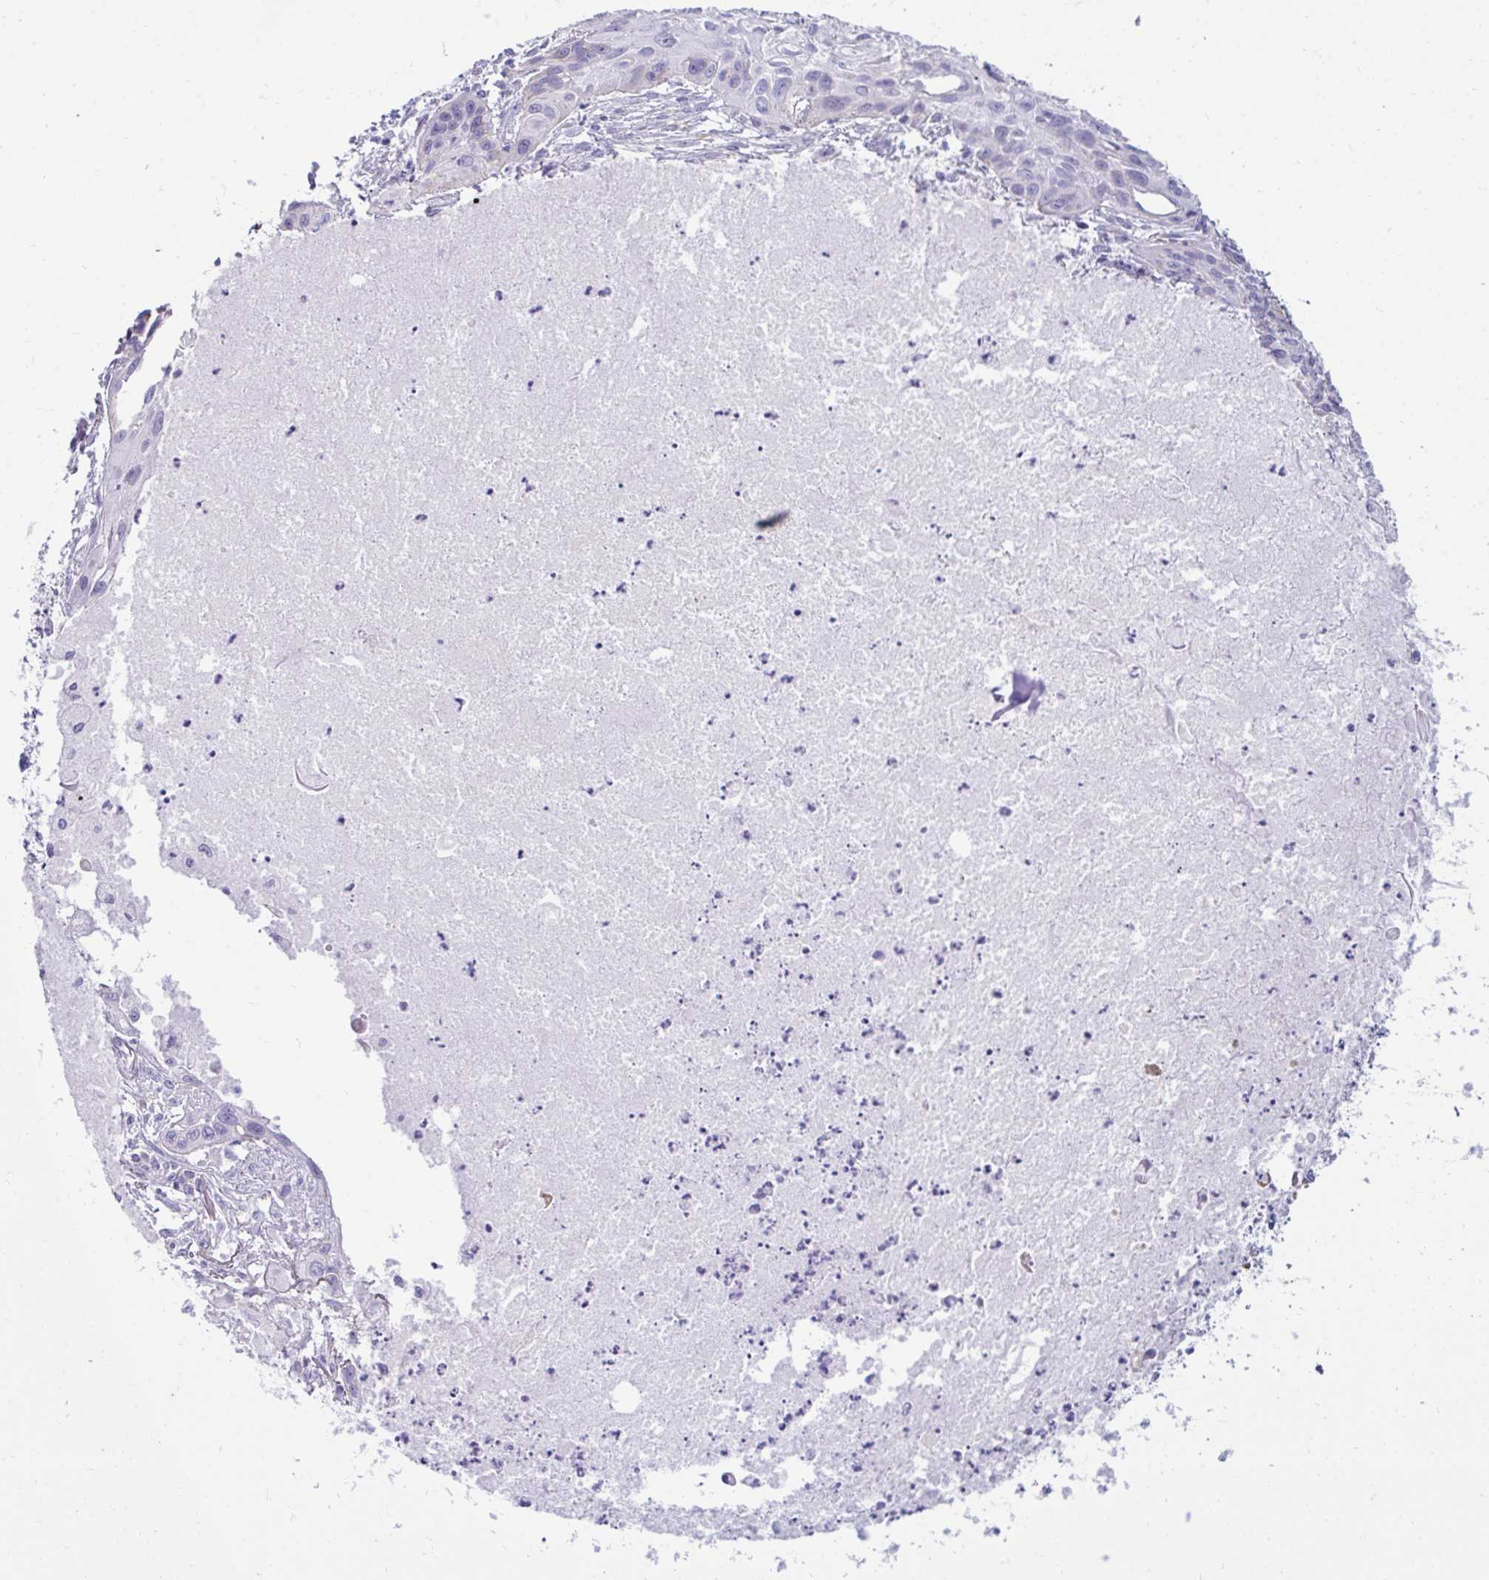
{"staining": {"intensity": "negative", "quantity": "none", "location": "none"}, "tissue": "lung cancer", "cell_type": "Tumor cells", "image_type": "cancer", "snomed": [{"axis": "morphology", "description": "Squamous cell carcinoma, NOS"}, {"axis": "topography", "description": "Lung"}], "caption": "This histopathology image is of lung cancer stained with immunohistochemistry to label a protein in brown with the nuclei are counter-stained blue. There is no expression in tumor cells.", "gene": "UBL3", "patient": {"sex": "male", "age": 71}}